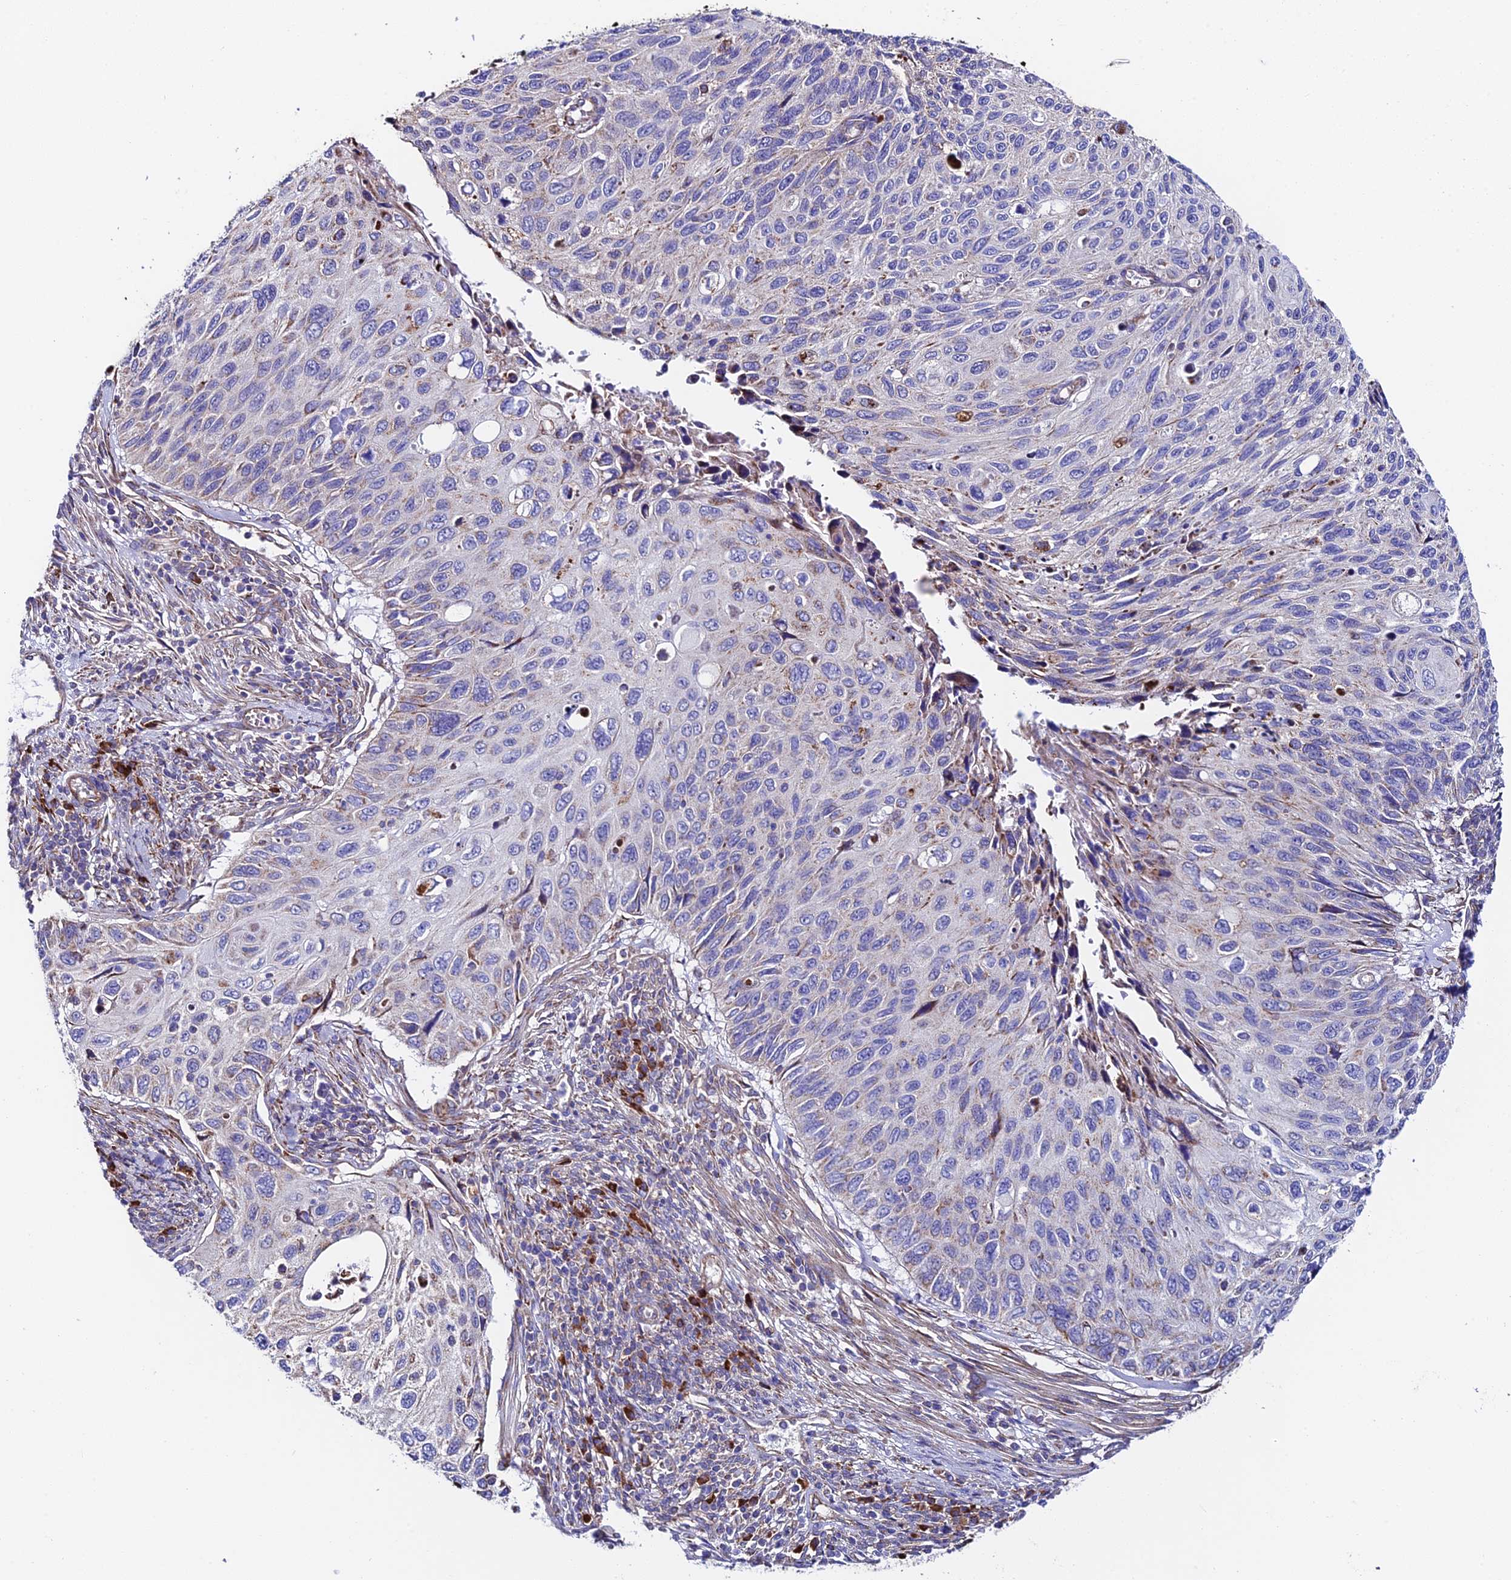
{"staining": {"intensity": "negative", "quantity": "none", "location": "none"}, "tissue": "cervical cancer", "cell_type": "Tumor cells", "image_type": "cancer", "snomed": [{"axis": "morphology", "description": "Squamous cell carcinoma, NOS"}, {"axis": "topography", "description": "Cervix"}], "caption": "Immunohistochemical staining of cervical cancer (squamous cell carcinoma) reveals no significant expression in tumor cells. (Immunohistochemistry (ihc), brightfield microscopy, high magnification).", "gene": "VPS13C", "patient": {"sex": "female", "age": 70}}